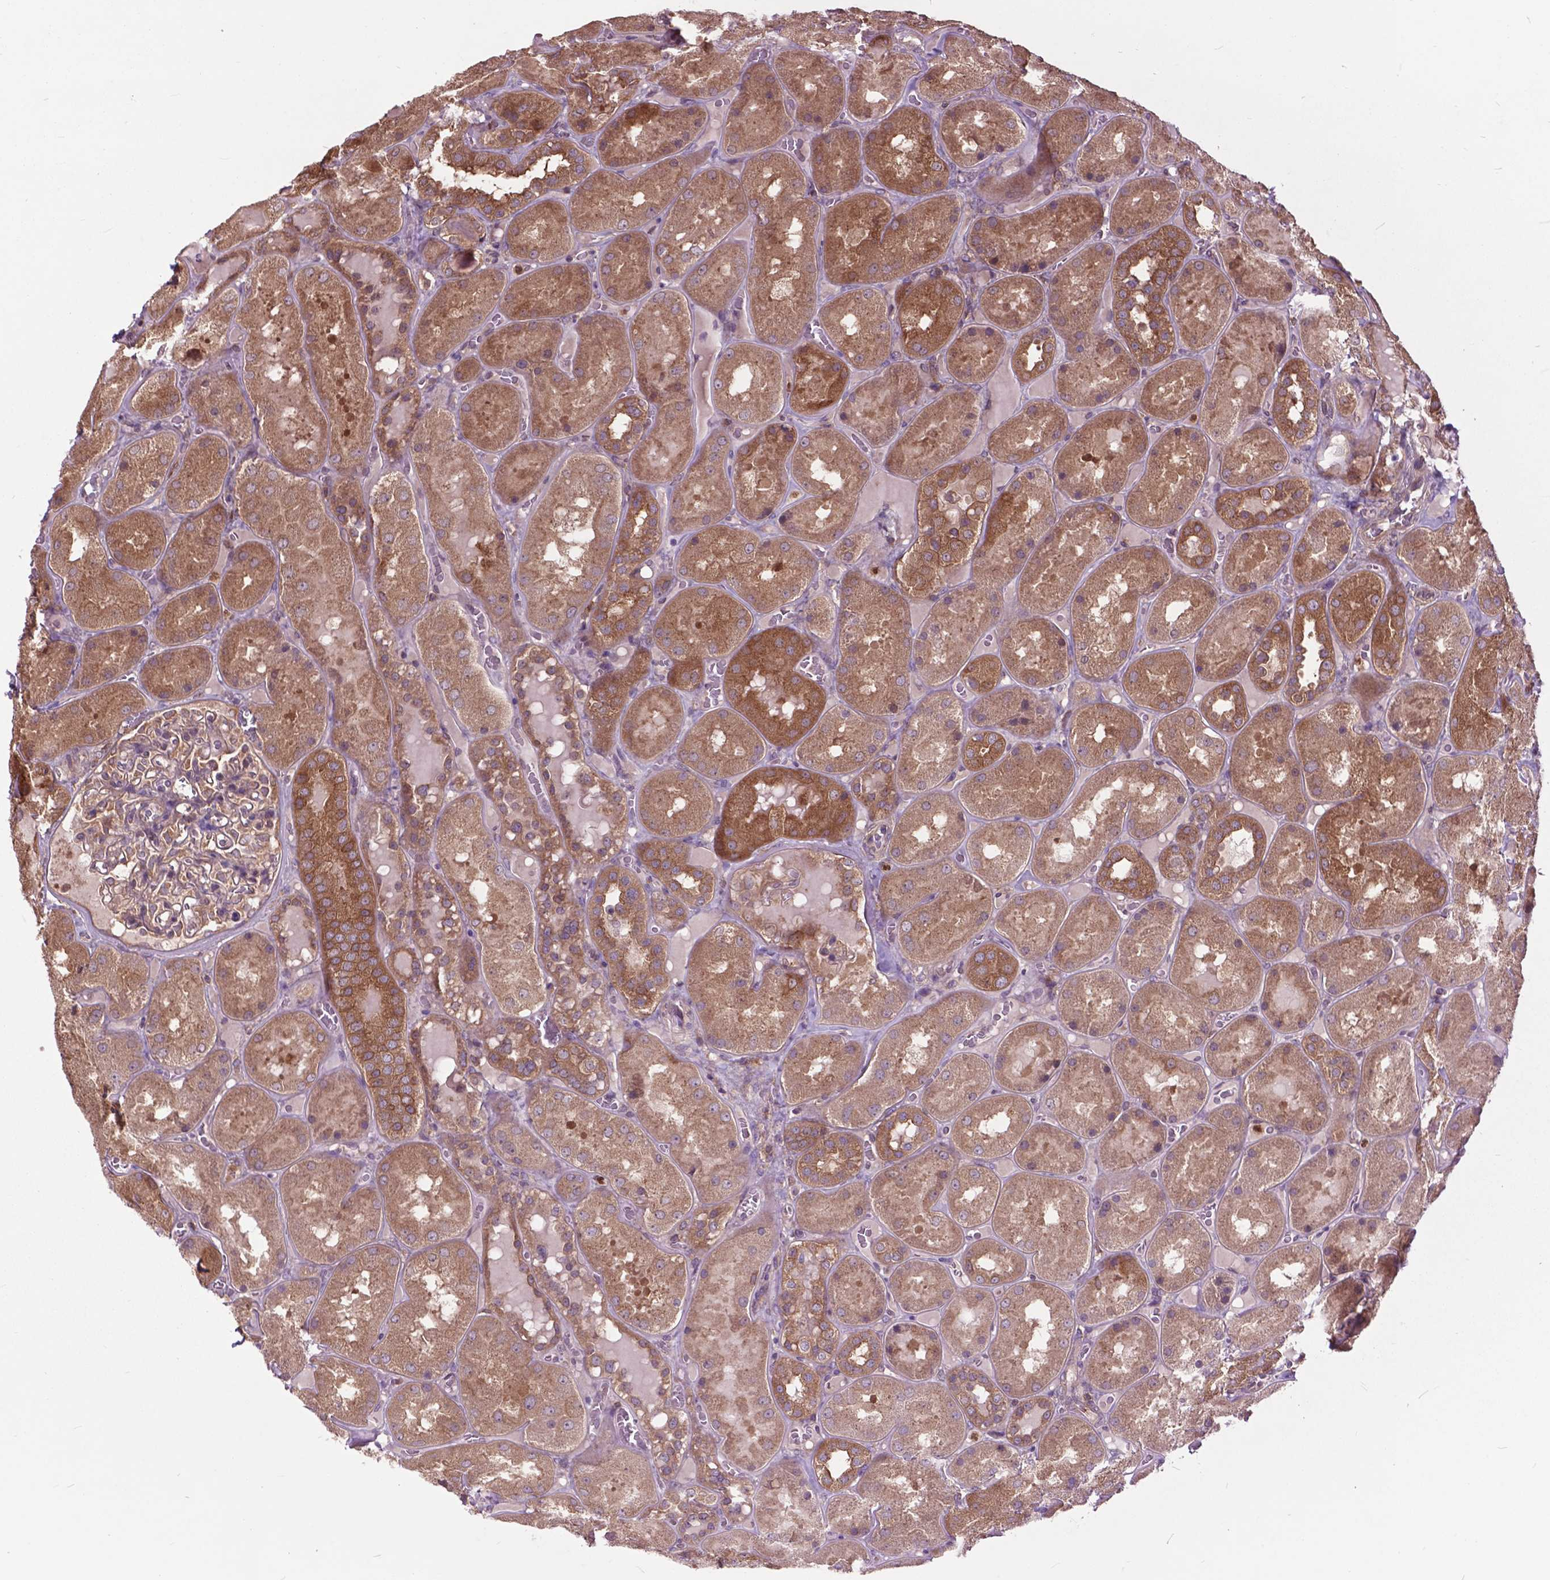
{"staining": {"intensity": "moderate", "quantity": "25%-75%", "location": "cytoplasmic/membranous"}, "tissue": "kidney", "cell_type": "Cells in glomeruli", "image_type": "normal", "snomed": [{"axis": "morphology", "description": "Normal tissue, NOS"}, {"axis": "topography", "description": "Kidney"}], "caption": "Protein expression analysis of benign kidney shows moderate cytoplasmic/membranous positivity in approximately 25%-75% of cells in glomeruli. (DAB (3,3'-diaminobenzidine) IHC with brightfield microscopy, high magnification).", "gene": "ARAF", "patient": {"sex": "male", "age": 73}}